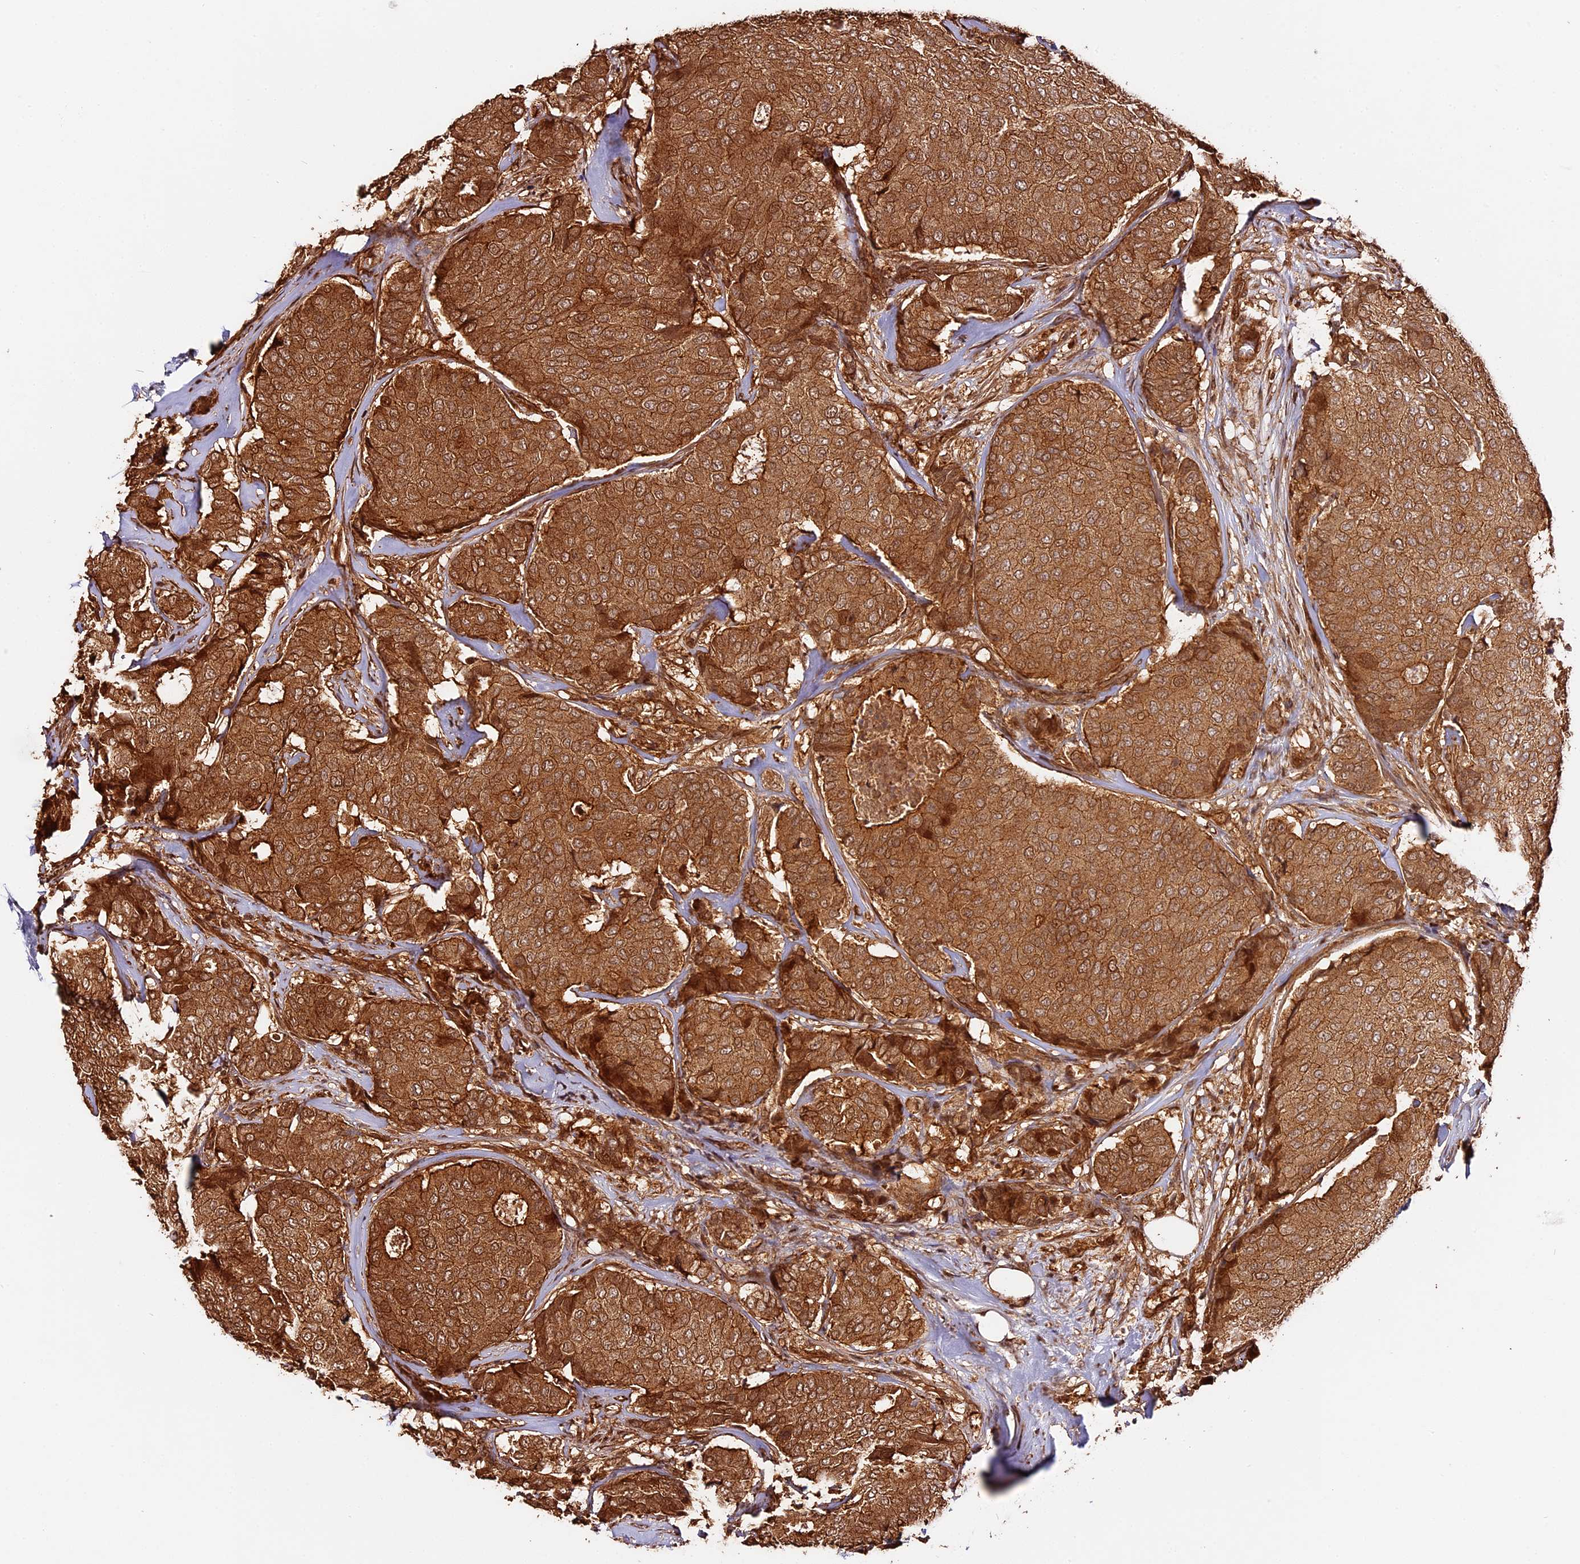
{"staining": {"intensity": "moderate", "quantity": ">75%", "location": "cytoplasmic/membranous"}, "tissue": "breast cancer", "cell_type": "Tumor cells", "image_type": "cancer", "snomed": [{"axis": "morphology", "description": "Duct carcinoma"}, {"axis": "topography", "description": "Breast"}], "caption": "A photomicrograph showing moderate cytoplasmic/membranous positivity in approximately >75% of tumor cells in invasive ductal carcinoma (breast), as visualized by brown immunohistochemical staining.", "gene": "PPP1R37", "patient": {"sex": "female", "age": 75}}